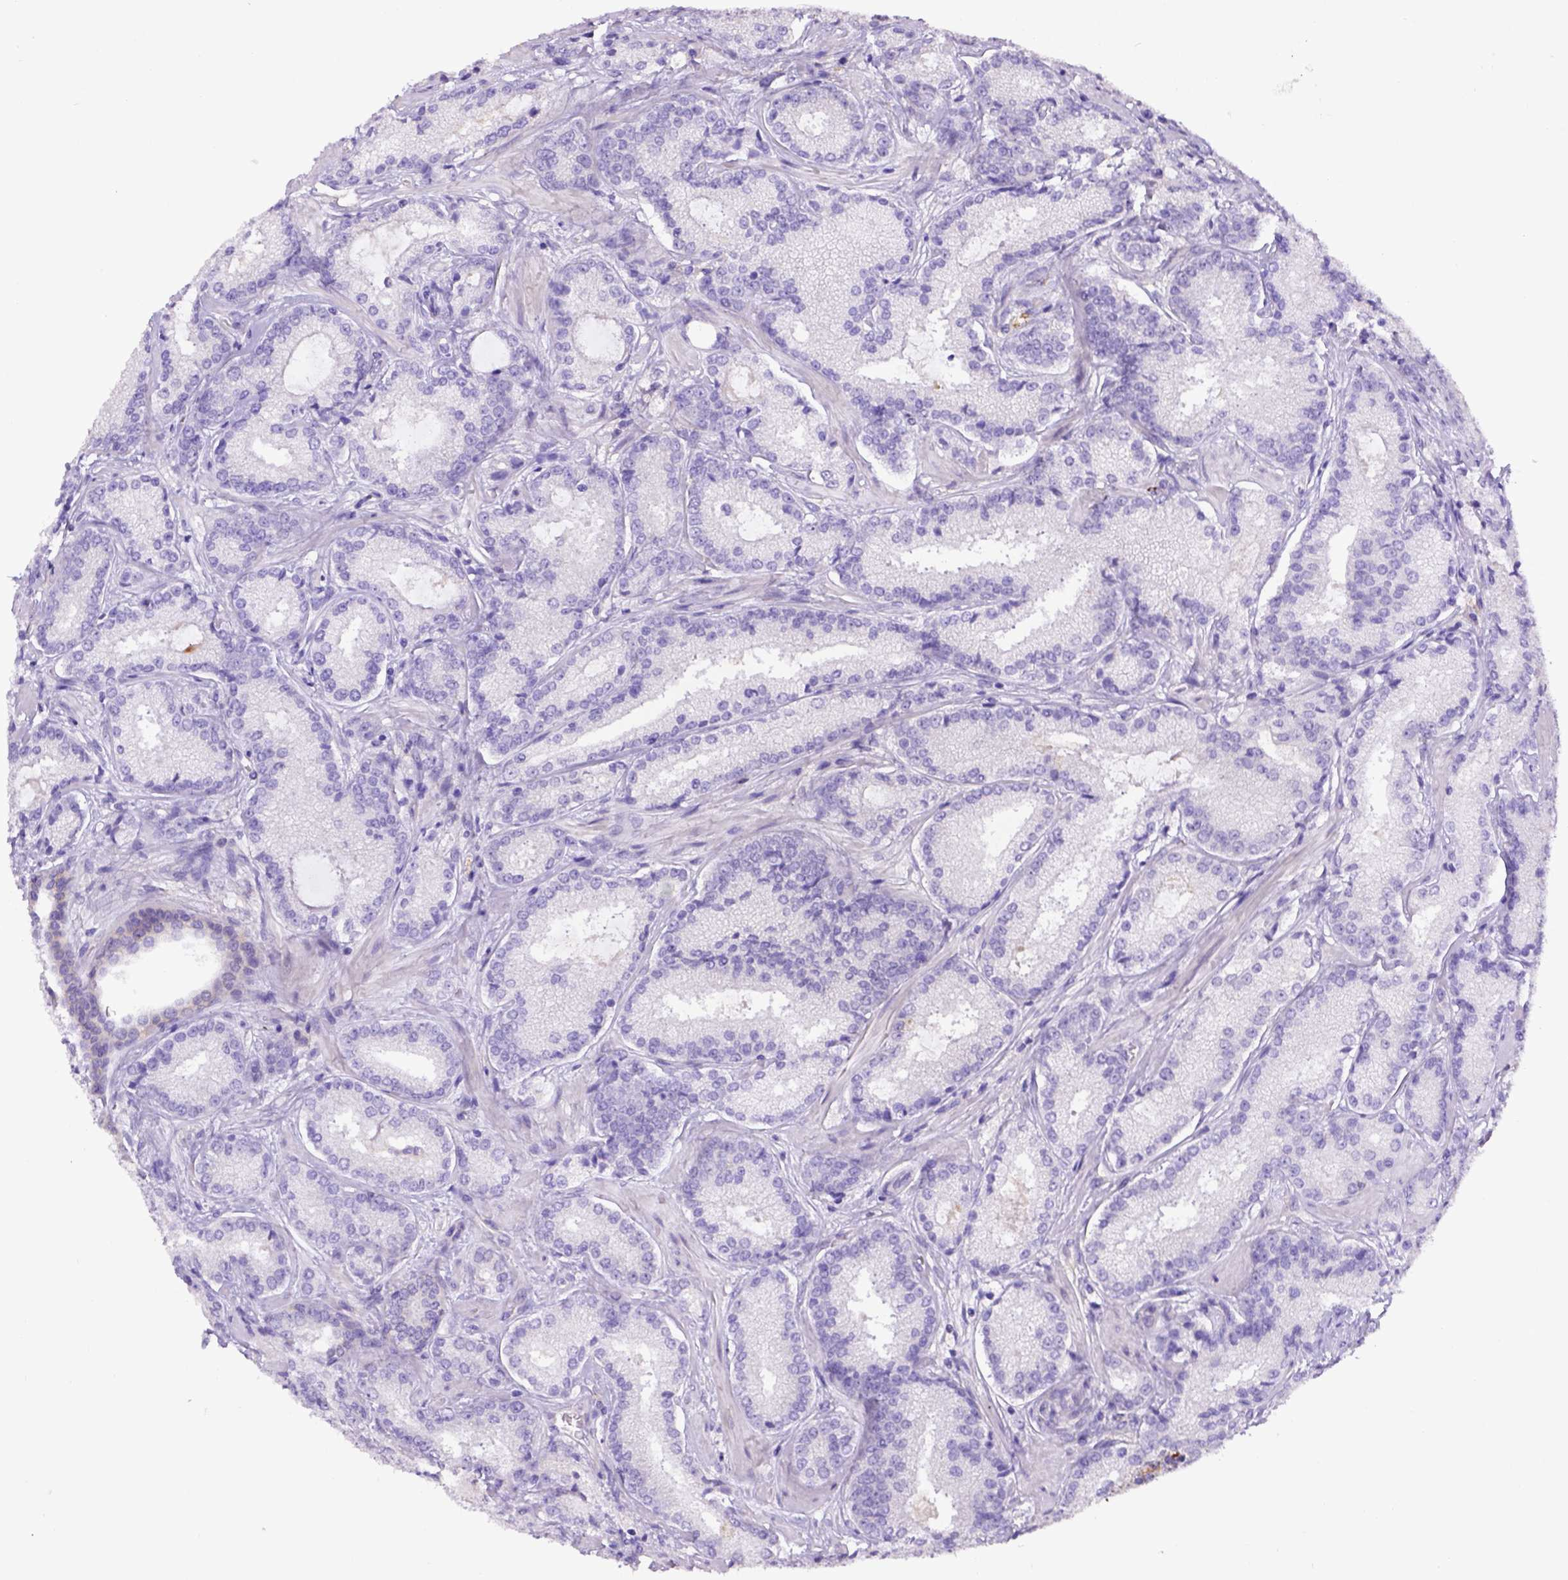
{"staining": {"intensity": "negative", "quantity": "none", "location": "none"}, "tissue": "prostate cancer", "cell_type": "Tumor cells", "image_type": "cancer", "snomed": [{"axis": "morphology", "description": "Adenocarcinoma, Low grade"}, {"axis": "topography", "description": "Prostate"}], "caption": "The immunohistochemistry image has no significant expression in tumor cells of prostate cancer (adenocarcinoma (low-grade)) tissue.", "gene": "CD40", "patient": {"sex": "male", "age": 56}}